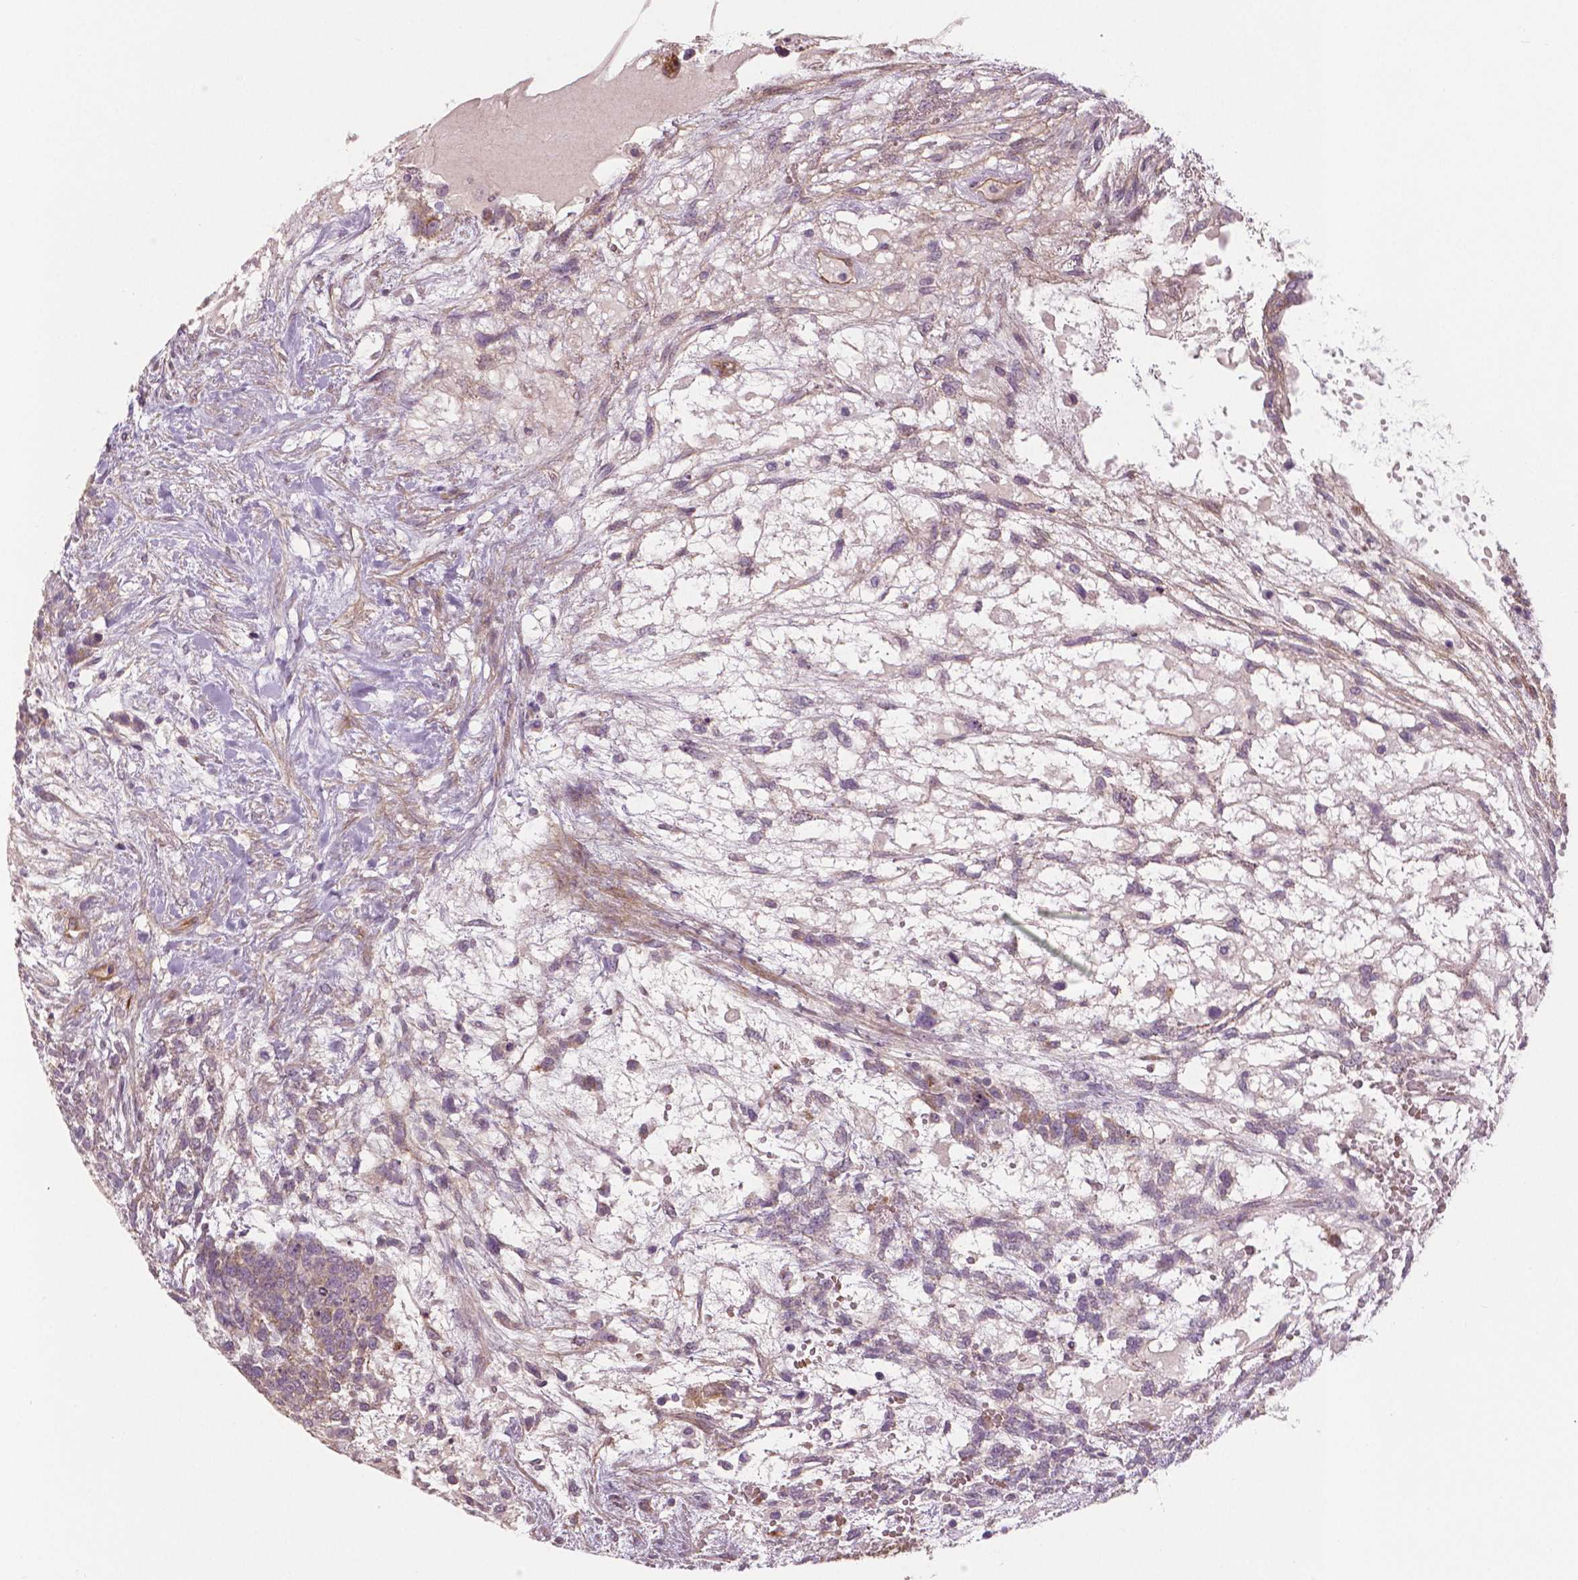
{"staining": {"intensity": "moderate", "quantity": "<25%", "location": "cytoplasmic/membranous"}, "tissue": "testis cancer", "cell_type": "Tumor cells", "image_type": "cancer", "snomed": [{"axis": "morphology", "description": "Carcinoma, Embryonal, NOS"}, {"axis": "topography", "description": "Testis"}], "caption": "Moderate cytoplasmic/membranous protein positivity is present in about <25% of tumor cells in testis cancer.", "gene": "FLT1", "patient": {"sex": "male", "age": 23}}